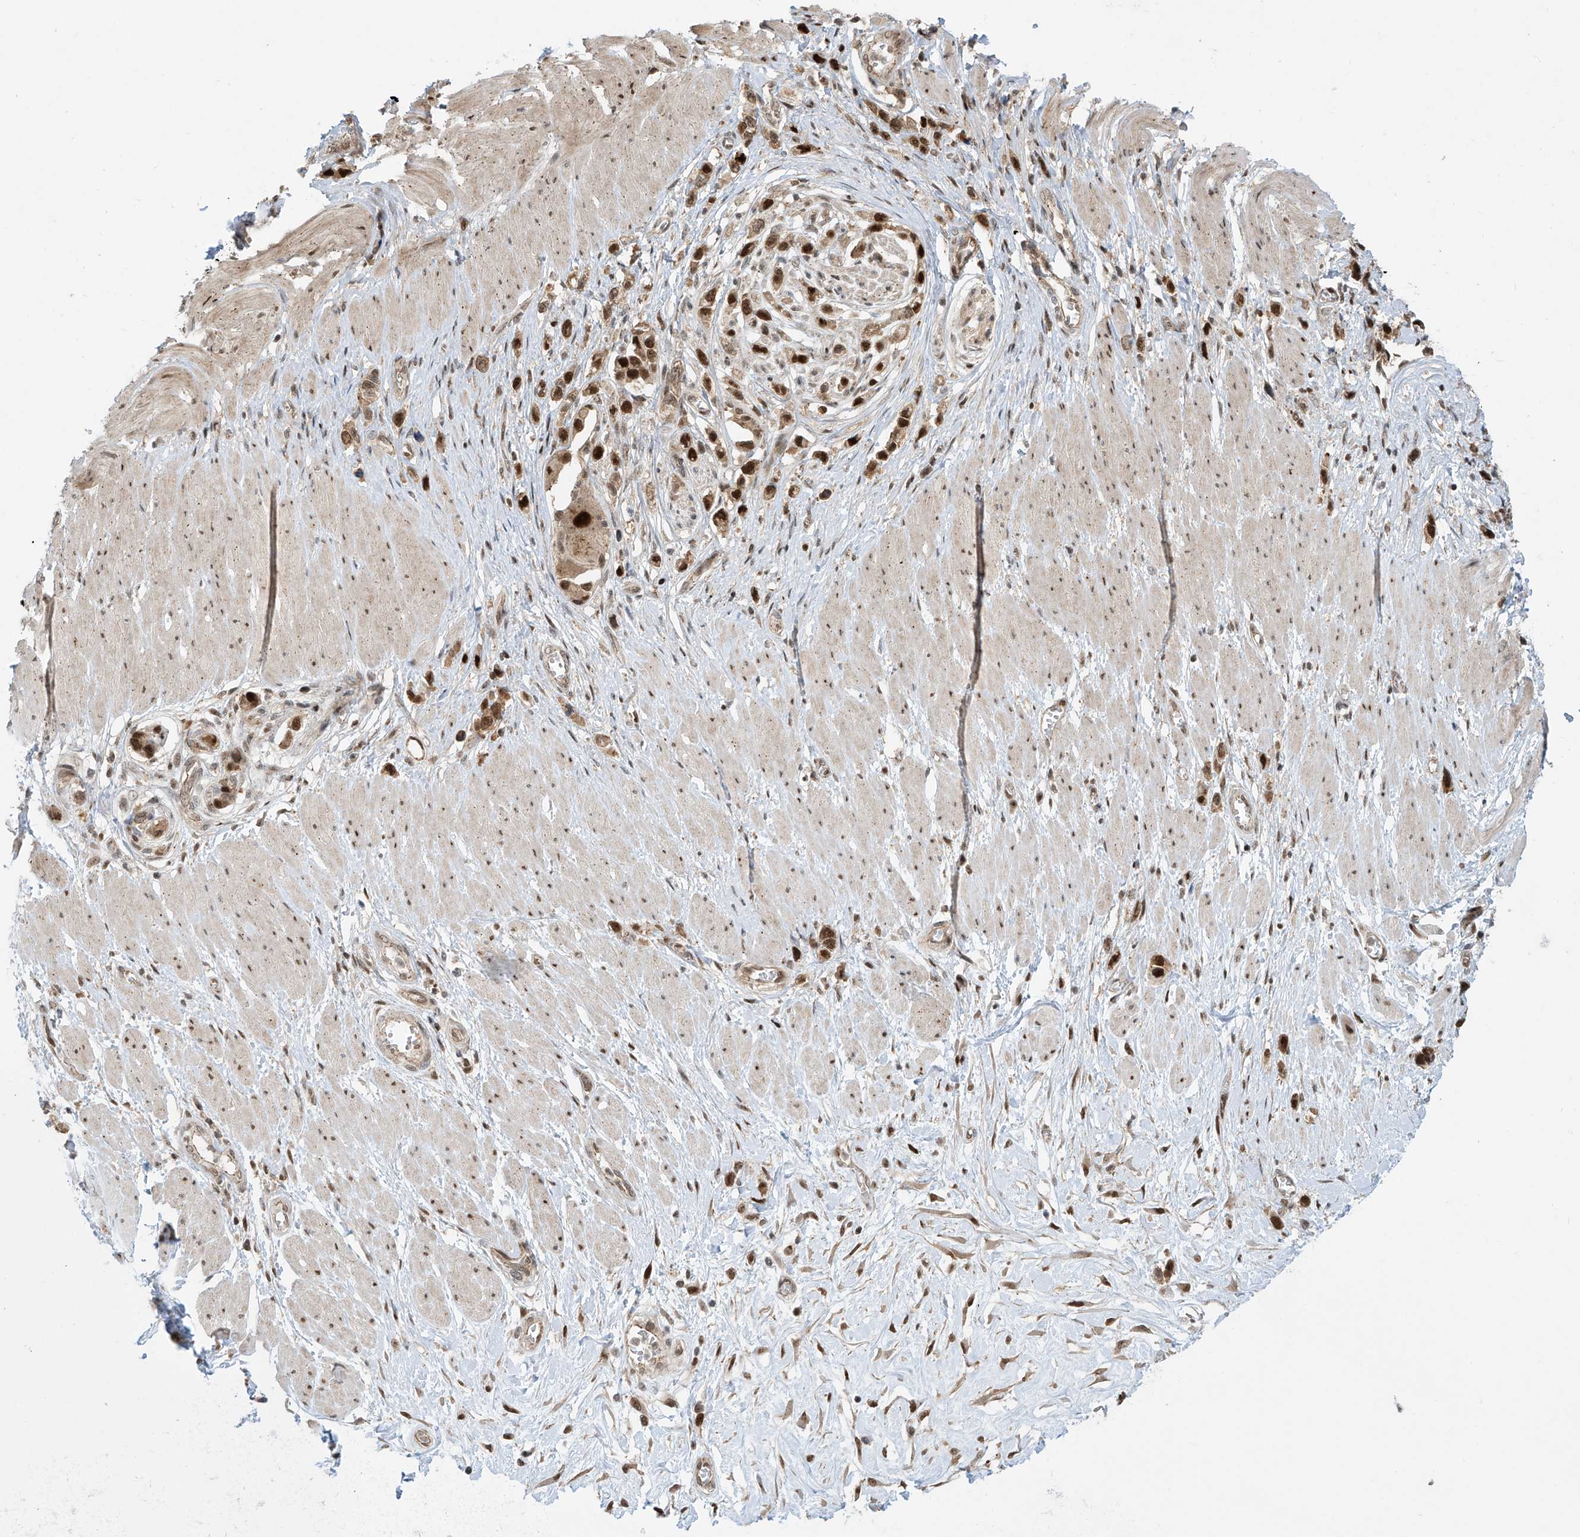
{"staining": {"intensity": "strong", "quantity": ">75%", "location": "nuclear"}, "tissue": "stomach cancer", "cell_type": "Tumor cells", "image_type": "cancer", "snomed": [{"axis": "morphology", "description": "Normal tissue, NOS"}, {"axis": "morphology", "description": "Adenocarcinoma, NOS"}, {"axis": "topography", "description": "Stomach, upper"}, {"axis": "topography", "description": "Stomach"}], "caption": "Protein staining of stomach adenocarcinoma tissue shows strong nuclear positivity in about >75% of tumor cells.", "gene": "LAGE3", "patient": {"sex": "female", "age": 65}}